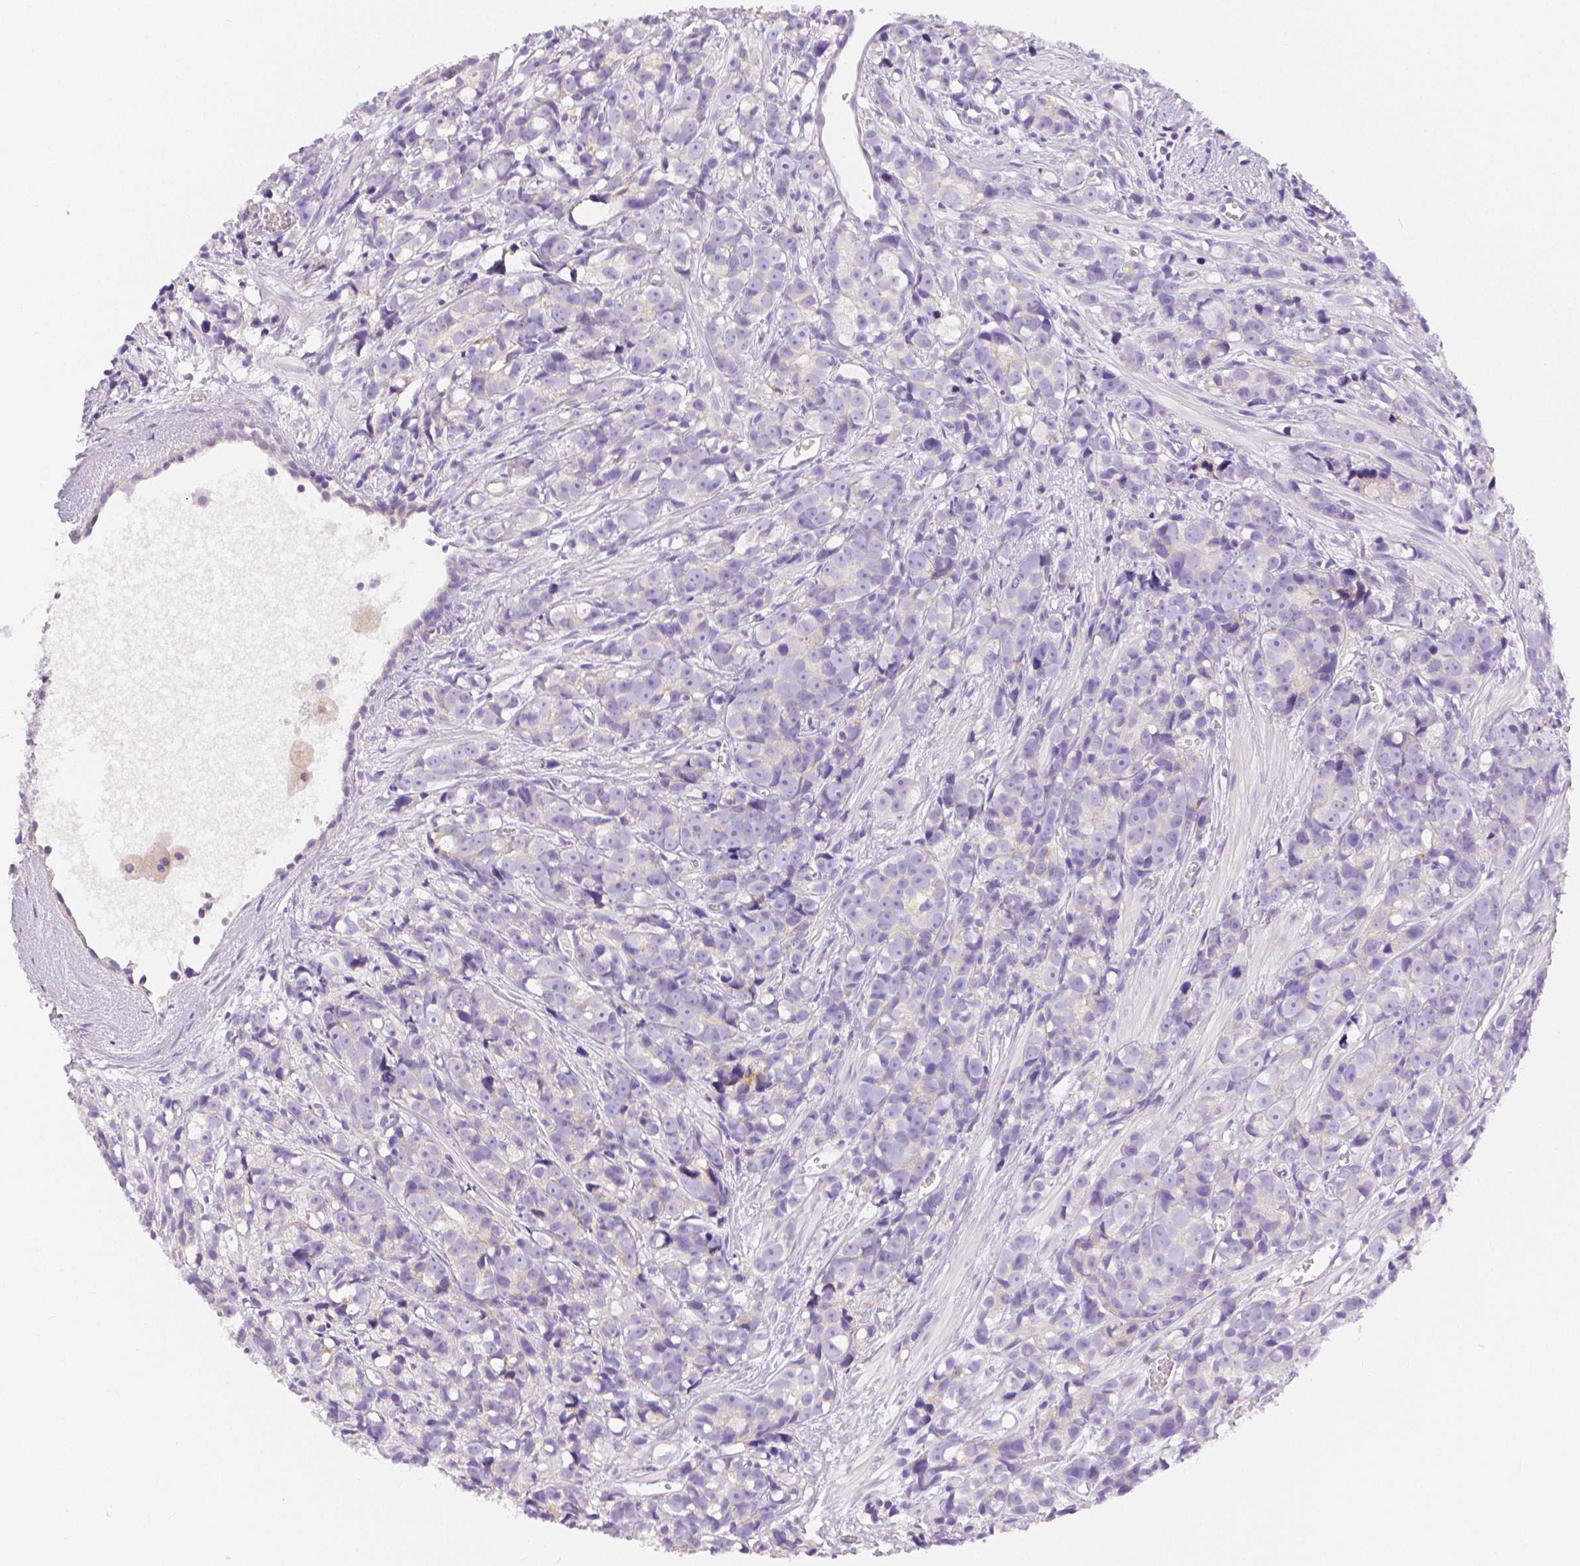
{"staining": {"intensity": "negative", "quantity": "none", "location": "none"}, "tissue": "prostate cancer", "cell_type": "Tumor cells", "image_type": "cancer", "snomed": [{"axis": "morphology", "description": "Adenocarcinoma, High grade"}, {"axis": "topography", "description": "Prostate"}], "caption": "Tumor cells show no significant protein positivity in prostate adenocarcinoma (high-grade).", "gene": "SLC27A5", "patient": {"sex": "male", "age": 77}}